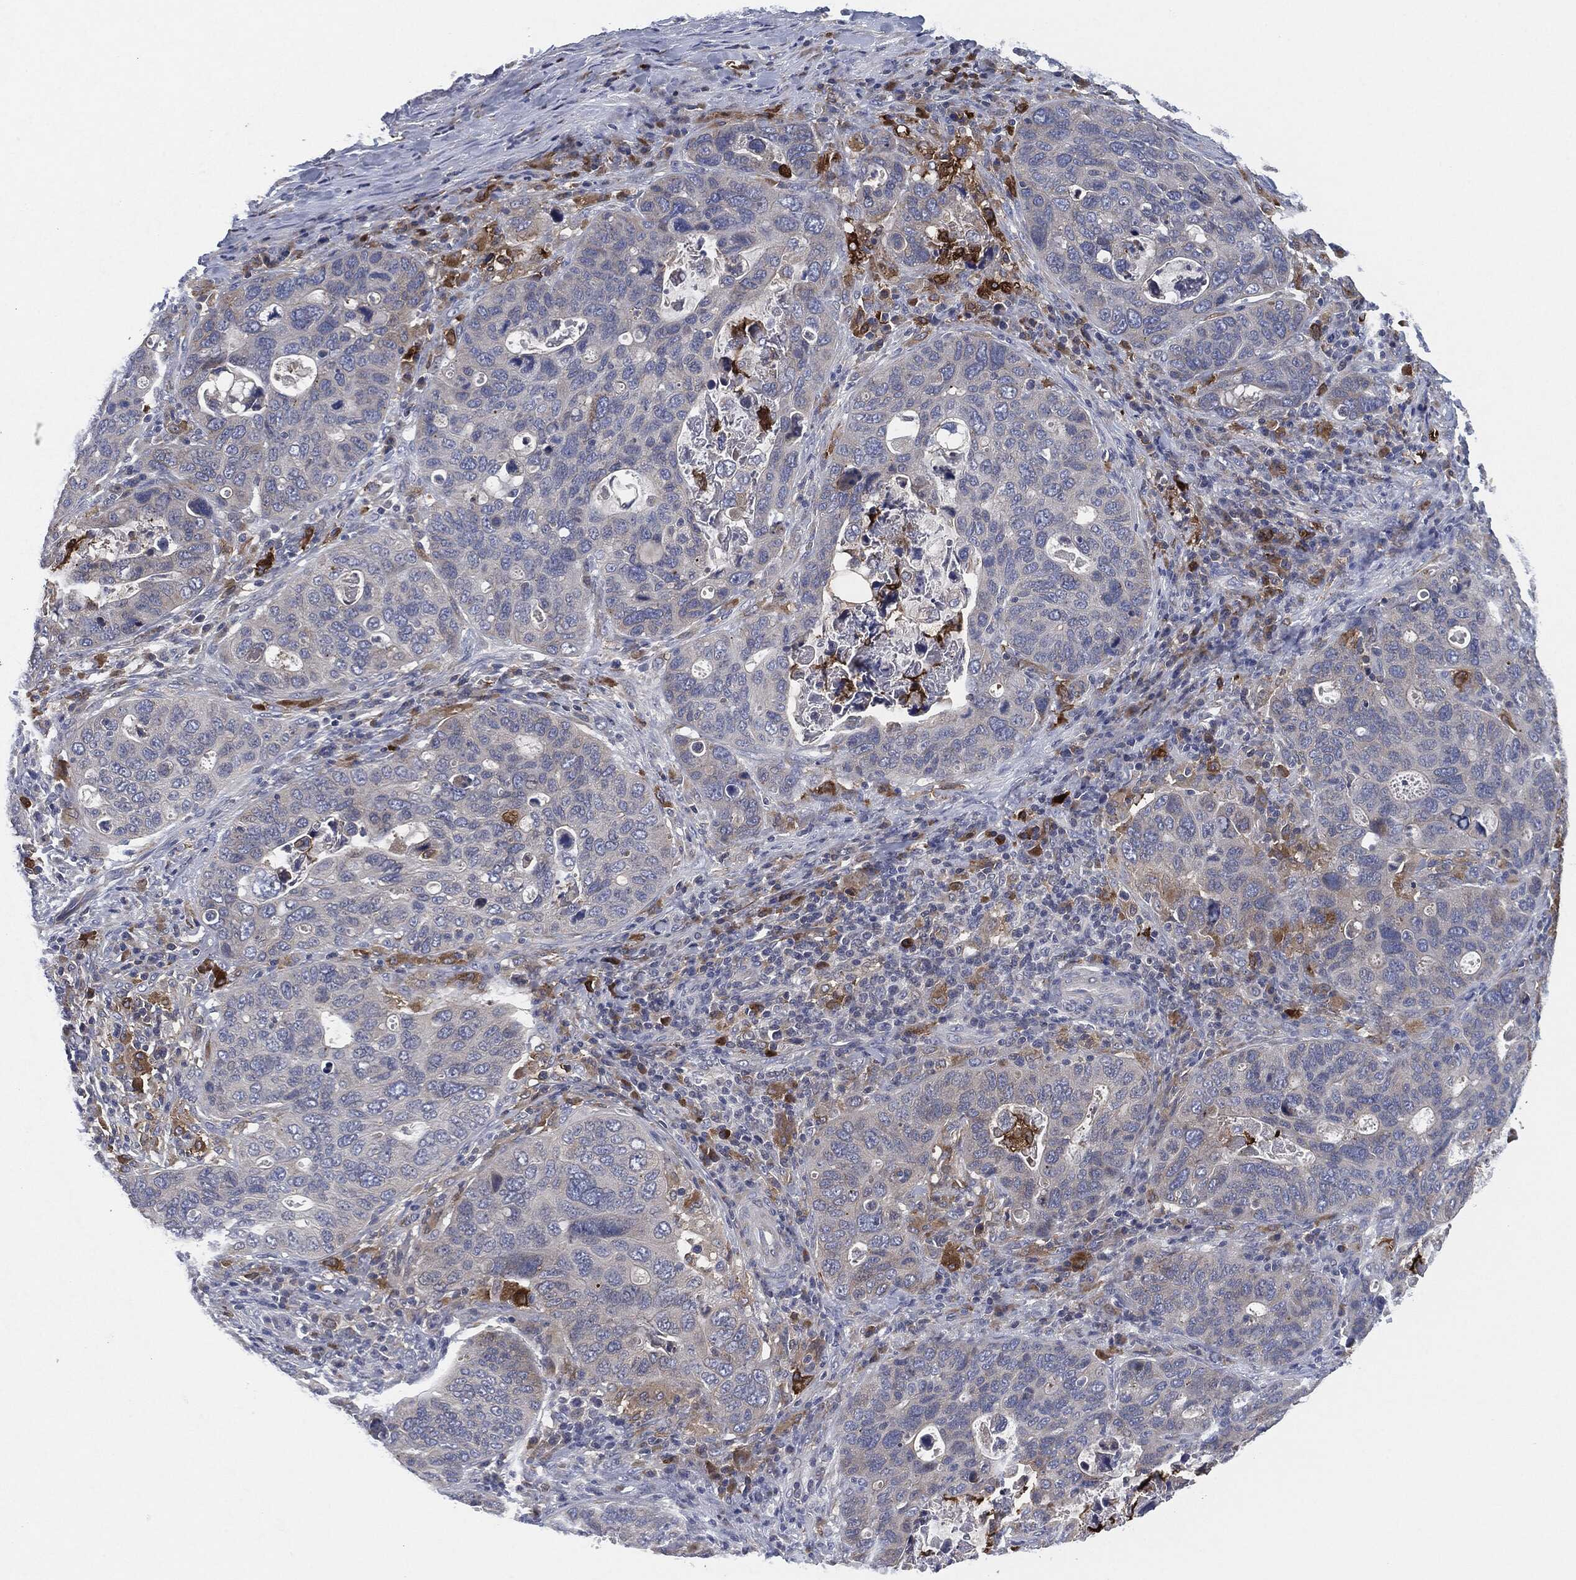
{"staining": {"intensity": "negative", "quantity": "none", "location": "none"}, "tissue": "stomach cancer", "cell_type": "Tumor cells", "image_type": "cancer", "snomed": [{"axis": "morphology", "description": "Adenocarcinoma, NOS"}, {"axis": "topography", "description": "Stomach"}], "caption": "IHC of stomach cancer (adenocarcinoma) exhibits no expression in tumor cells. The staining is performed using DAB (3,3'-diaminobenzidine) brown chromogen with nuclei counter-stained in using hematoxylin.", "gene": "TMEM11", "patient": {"sex": "male", "age": 54}}